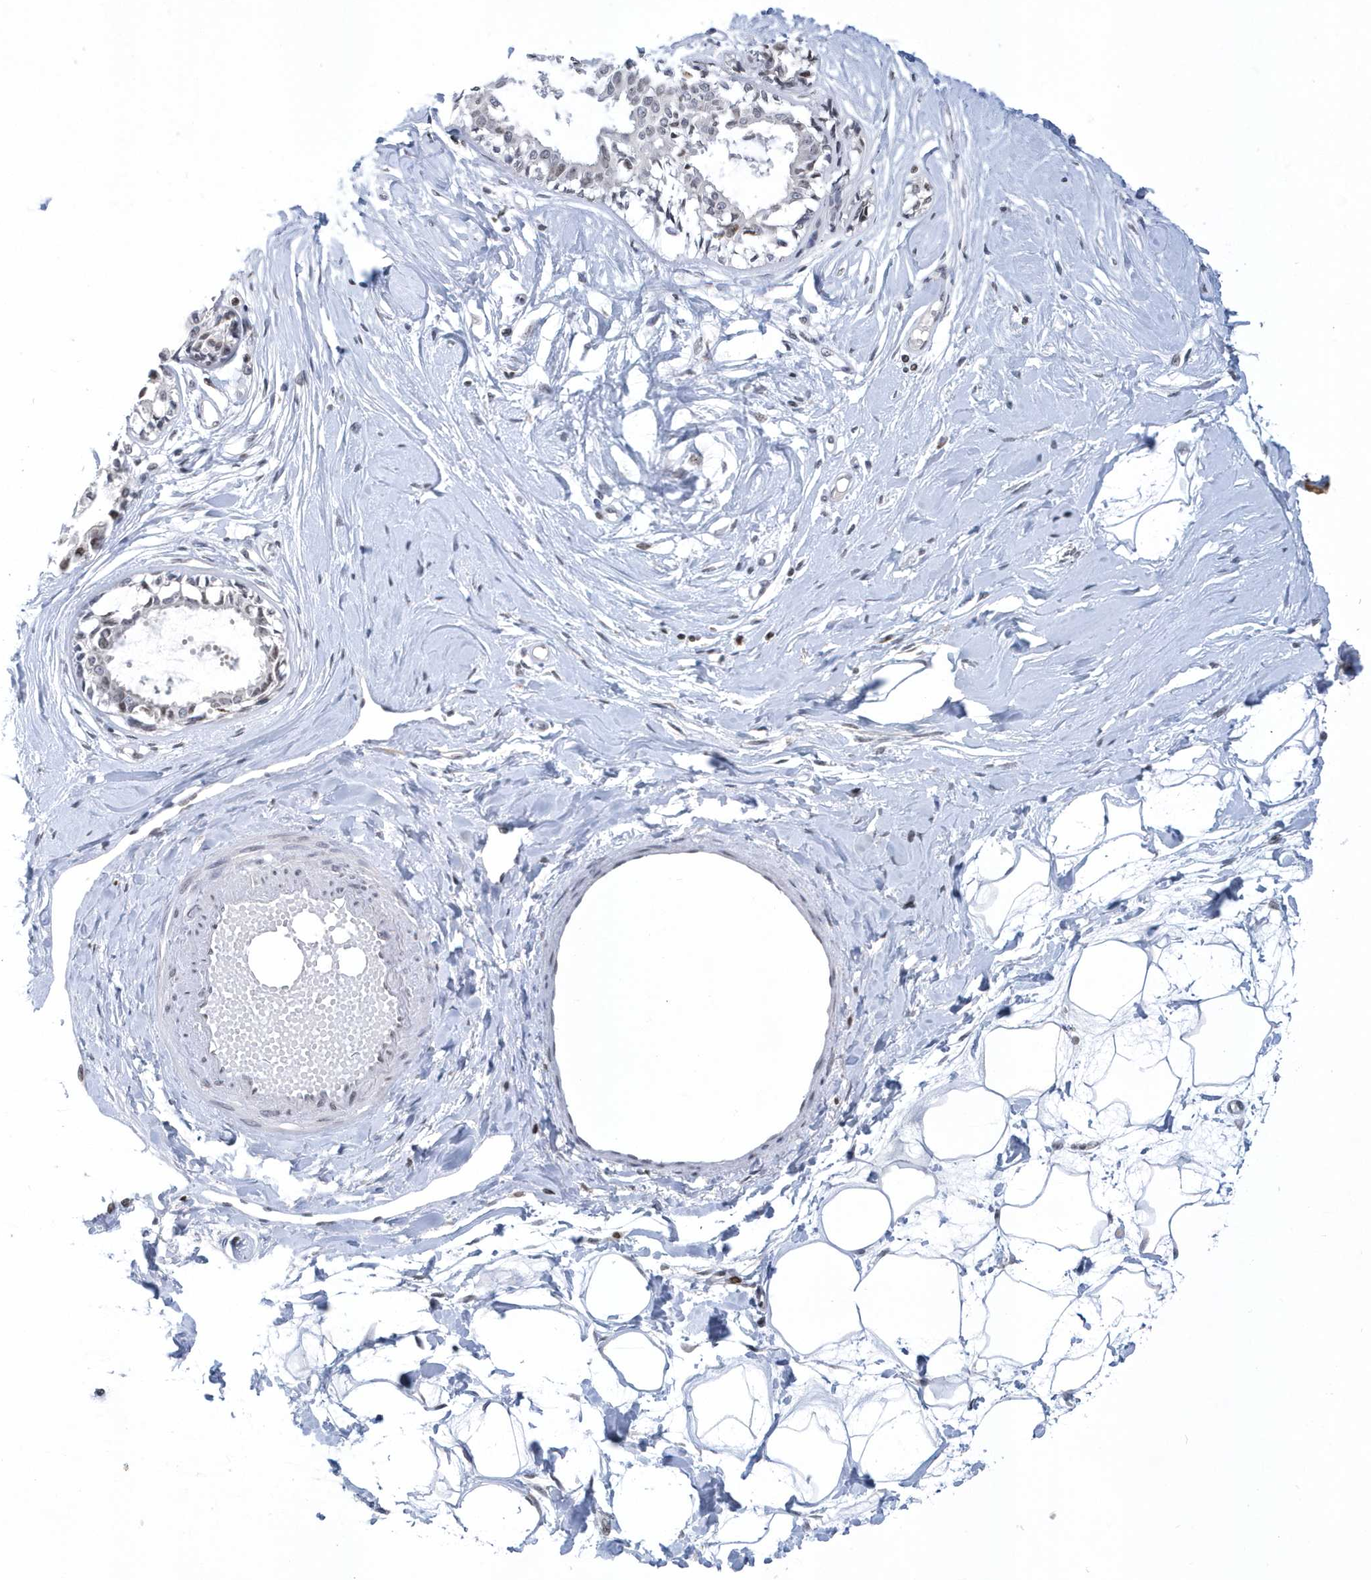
{"staining": {"intensity": "negative", "quantity": "none", "location": "none"}, "tissue": "breast", "cell_type": "Adipocytes", "image_type": "normal", "snomed": [{"axis": "morphology", "description": "Normal tissue, NOS"}, {"axis": "topography", "description": "Breast"}], "caption": "High power microscopy micrograph of an immunohistochemistry (IHC) photomicrograph of benign breast, revealing no significant expression in adipocytes.", "gene": "VWA5B2", "patient": {"sex": "female", "age": 45}}